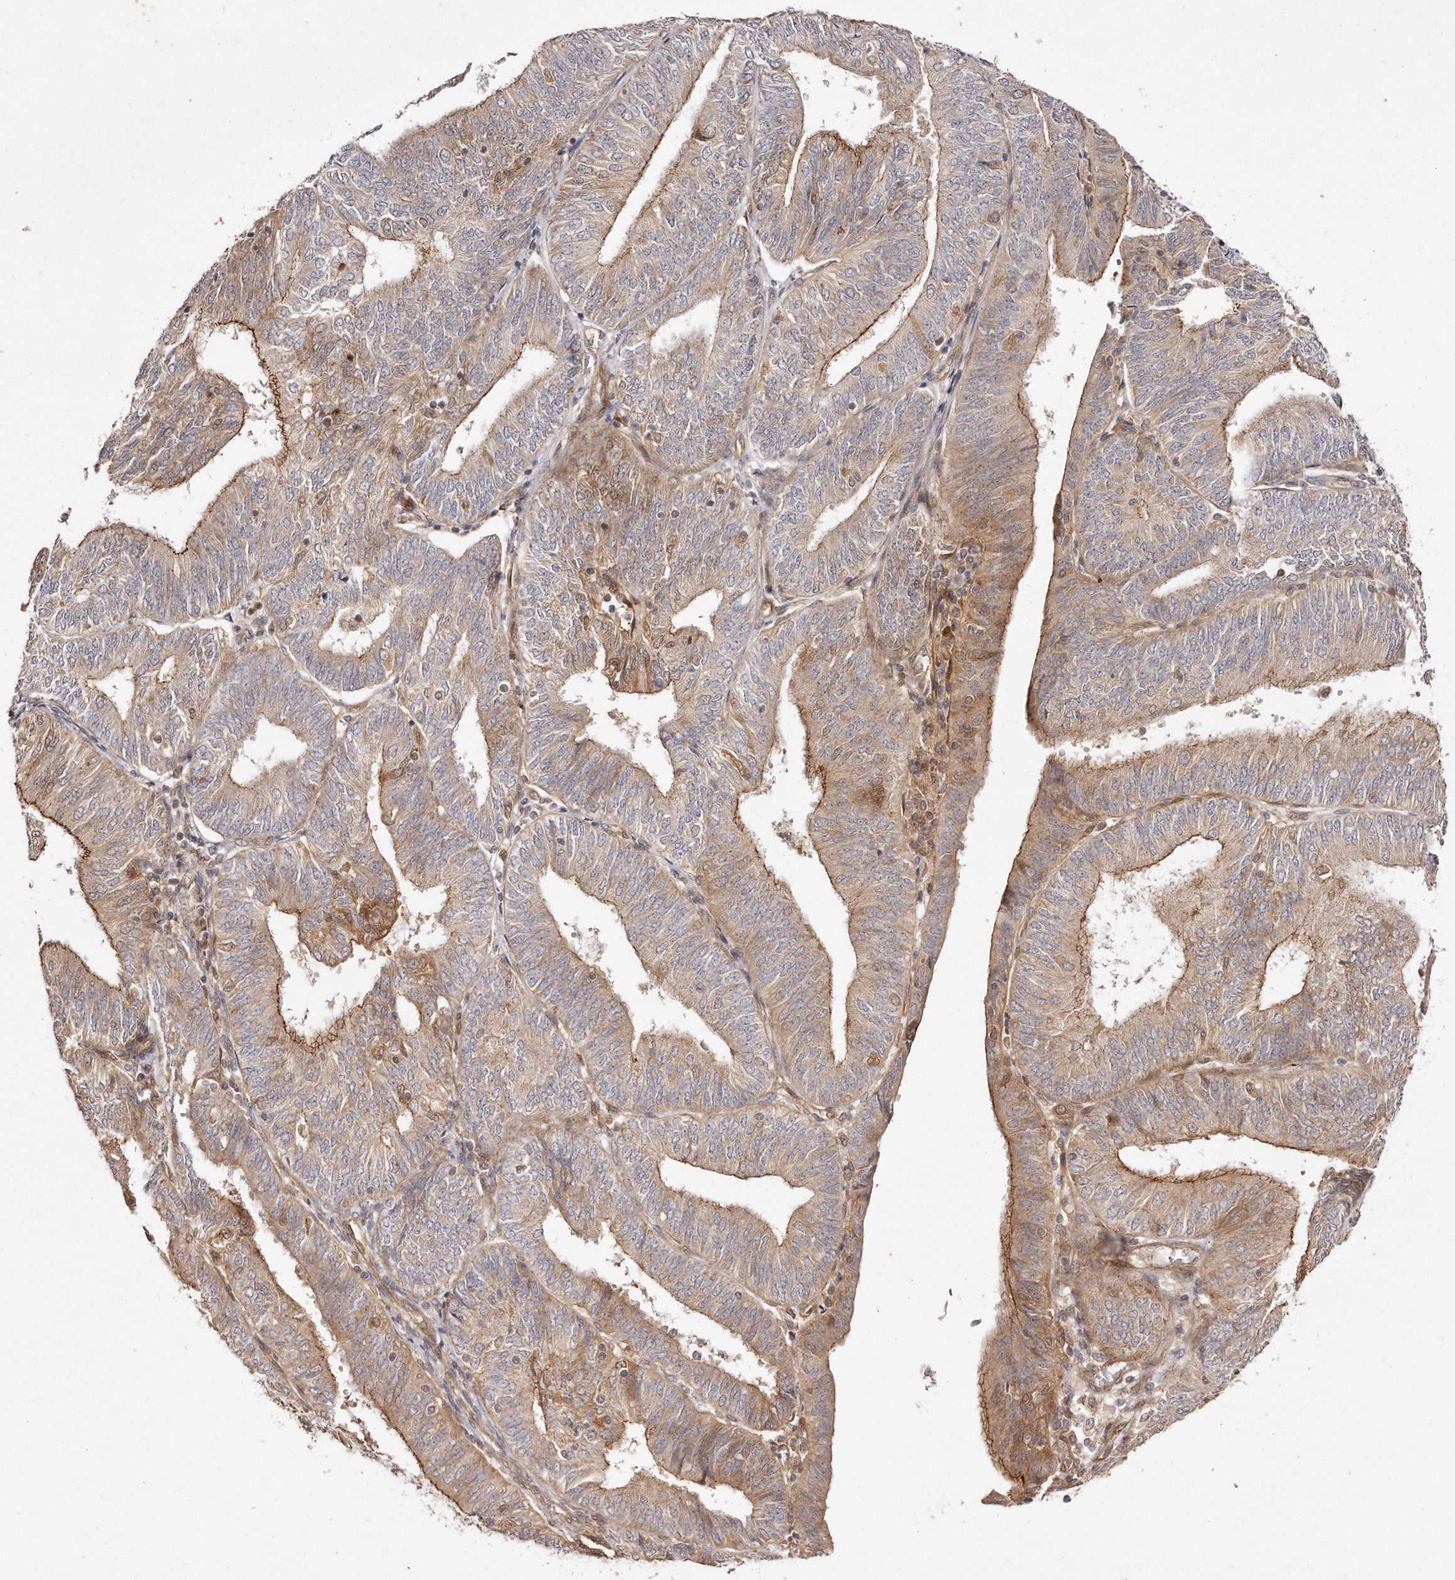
{"staining": {"intensity": "moderate", "quantity": "25%-75%", "location": "cytoplasmic/membranous"}, "tissue": "endometrial cancer", "cell_type": "Tumor cells", "image_type": "cancer", "snomed": [{"axis": "morphology", "description": "Adenocarcinoma, NOS"}, {"axis": "topography", "description": "Endometrium"}], "caption": "A histopathology image of human adenocarcinoma (endometrial) stained for a protein exhibits moderate cytoplasmic/membranous brown staining in tumor cells. (DAB (3,3'-diaminobenzidine) IHC with brightfield microscopy, high magnification).", "gene": "GBP4", "patient": {"sex": "female", "age": 58}}